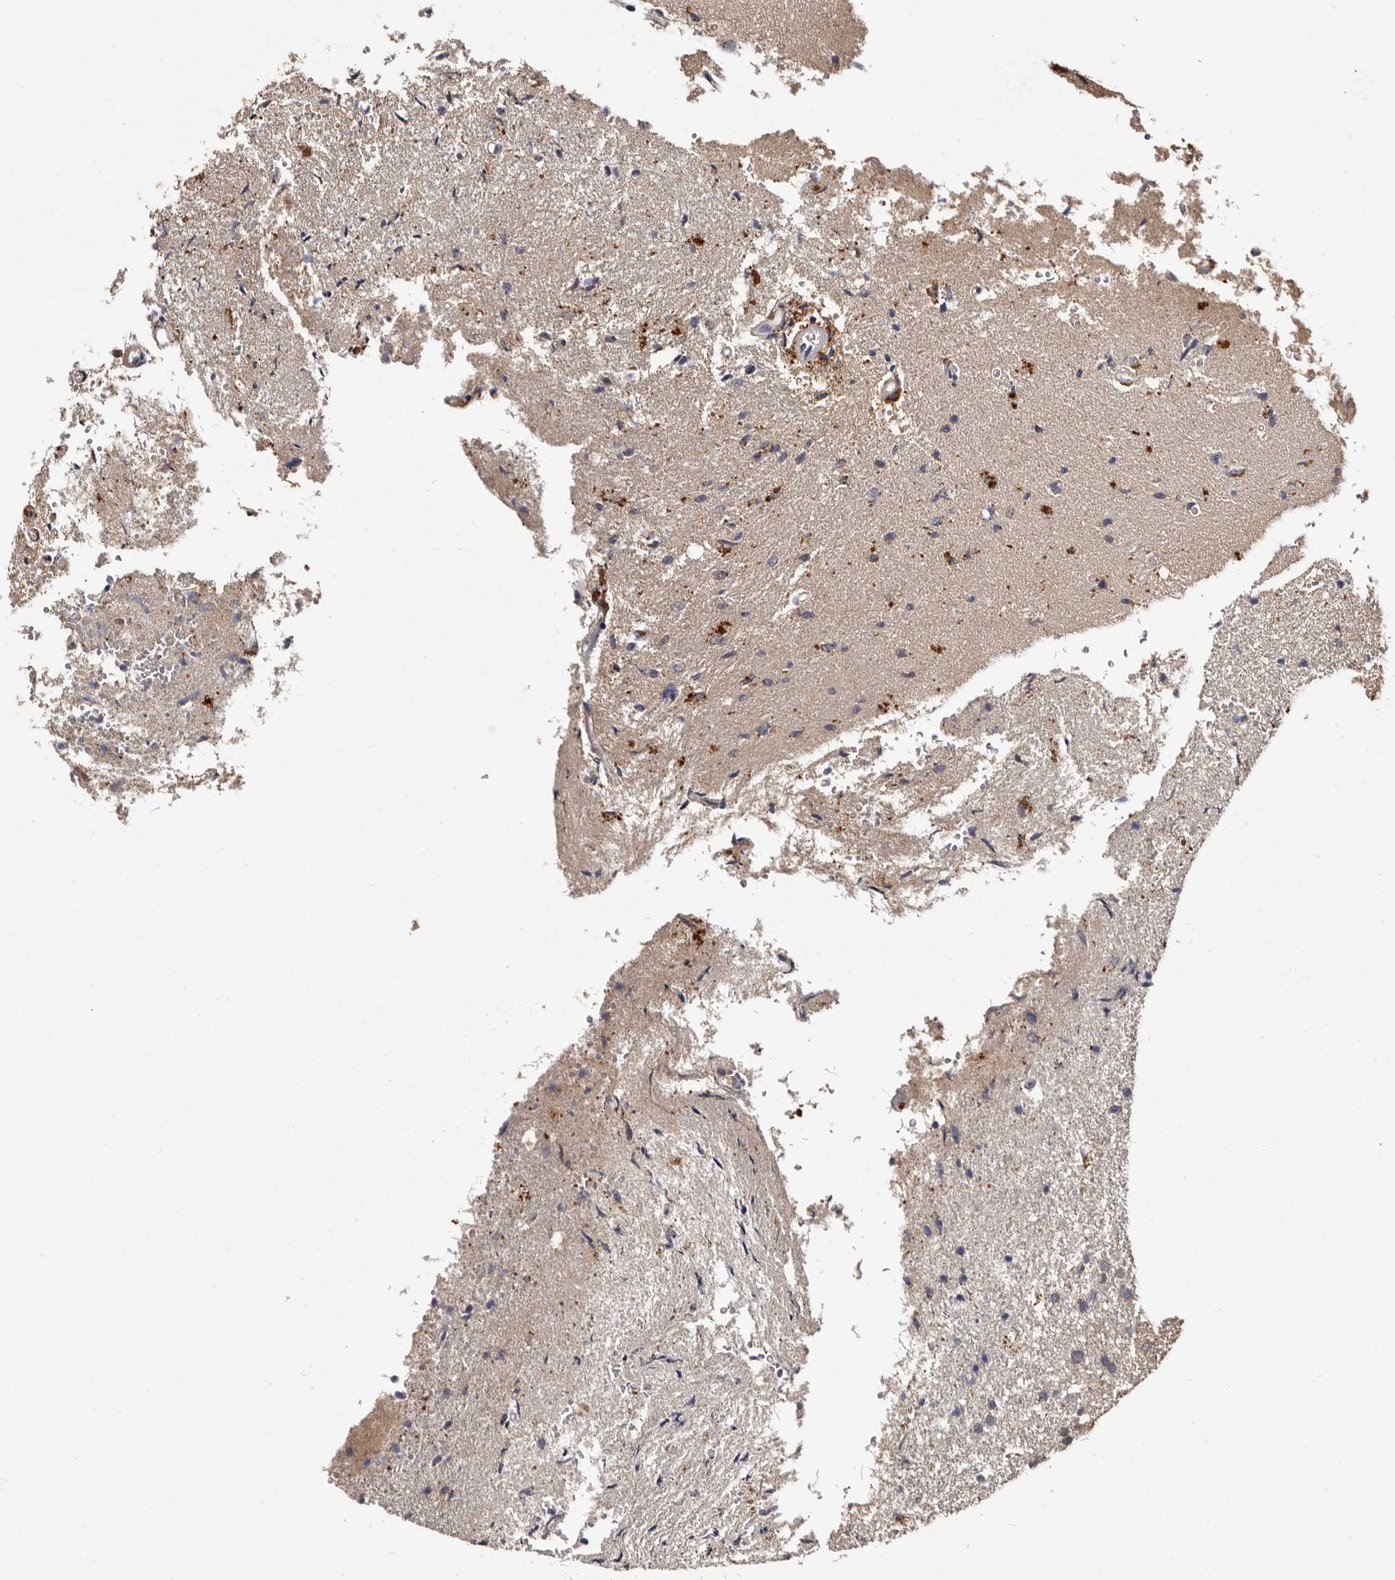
{"staining": {"intensity": "moderate", "quantity": "<25%", "location": "cytoplasmic/membranous"}, "tissue": "glioma", "cell_type": "Tumor cells", "image_type": "cancer", "snomed": [{"axis": "morphology", "description": "Glioma, malignant, High grade"}, {"axis": "topography", "description": "Brain"}], "caption": "High-power microscopy captured an immunohistochemistry micrograph of high-grade glioma (malignant), revealing moderate cytoplasmic/membranous expression in about <25% of tumor cells.", "gene": "DNPH1", "patient": {"sex": "male", "age": 72}}